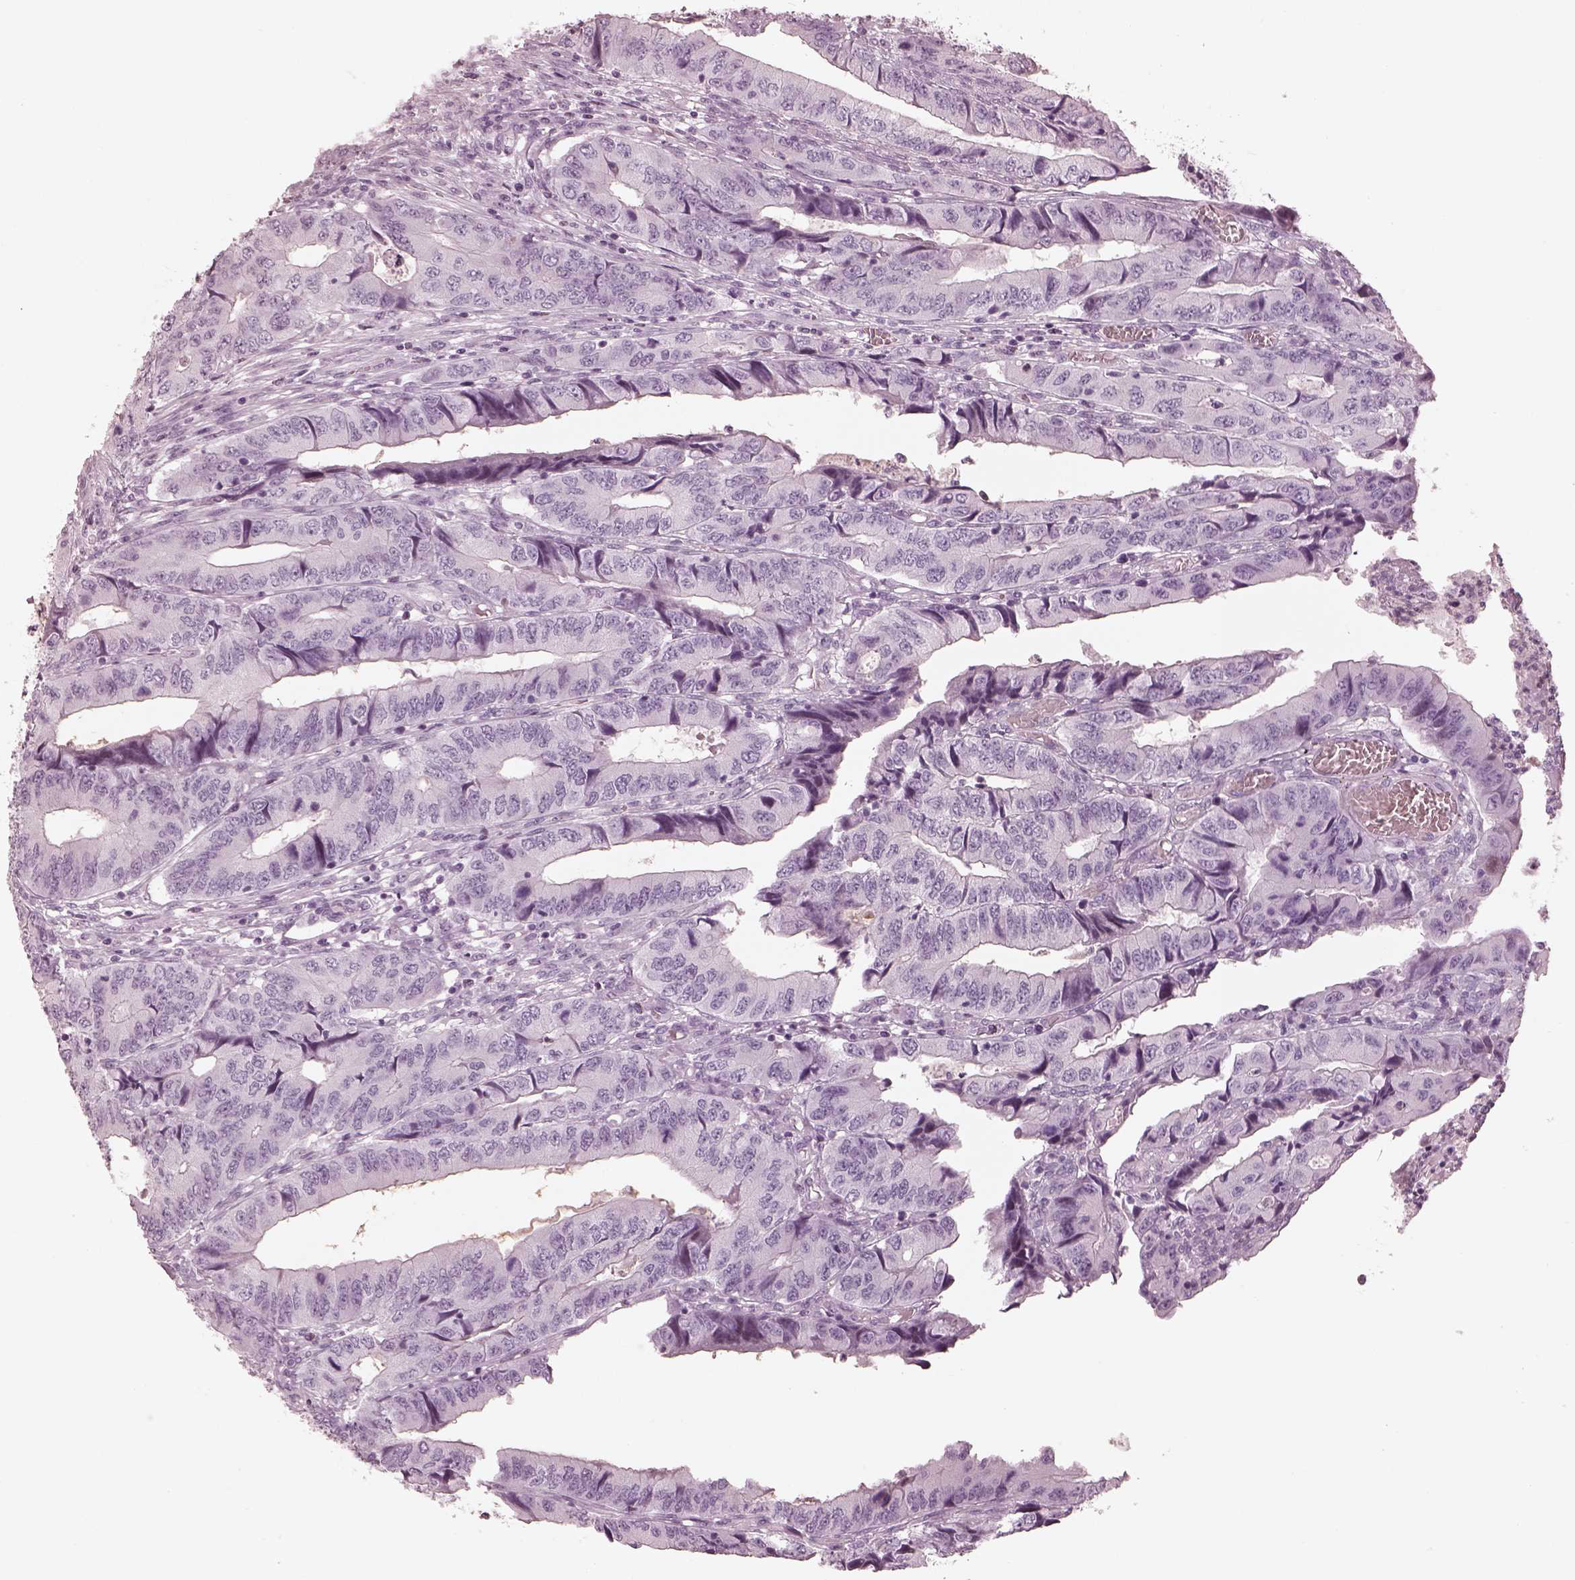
{"staining": {"intensity": "negative", "quantity": "none", "location": "none"}, "tissue": "colorectal cancer", "cell_type": "Tumor cells", "image_type": "cancer", "snomed": [{"axis": "morphology", "description": "Adenocarcinoma, NOS"}, {"axis": "topography", "description": "Colon"}], "caption": "High power microscopy photomicrograph of an immunohistochemistry image of colorectal cancer (adenocarcinoma), revealing no significant expression in tumor cells.", "gene": "OPN4", "patient": {"sex": "male", "age": 53}}